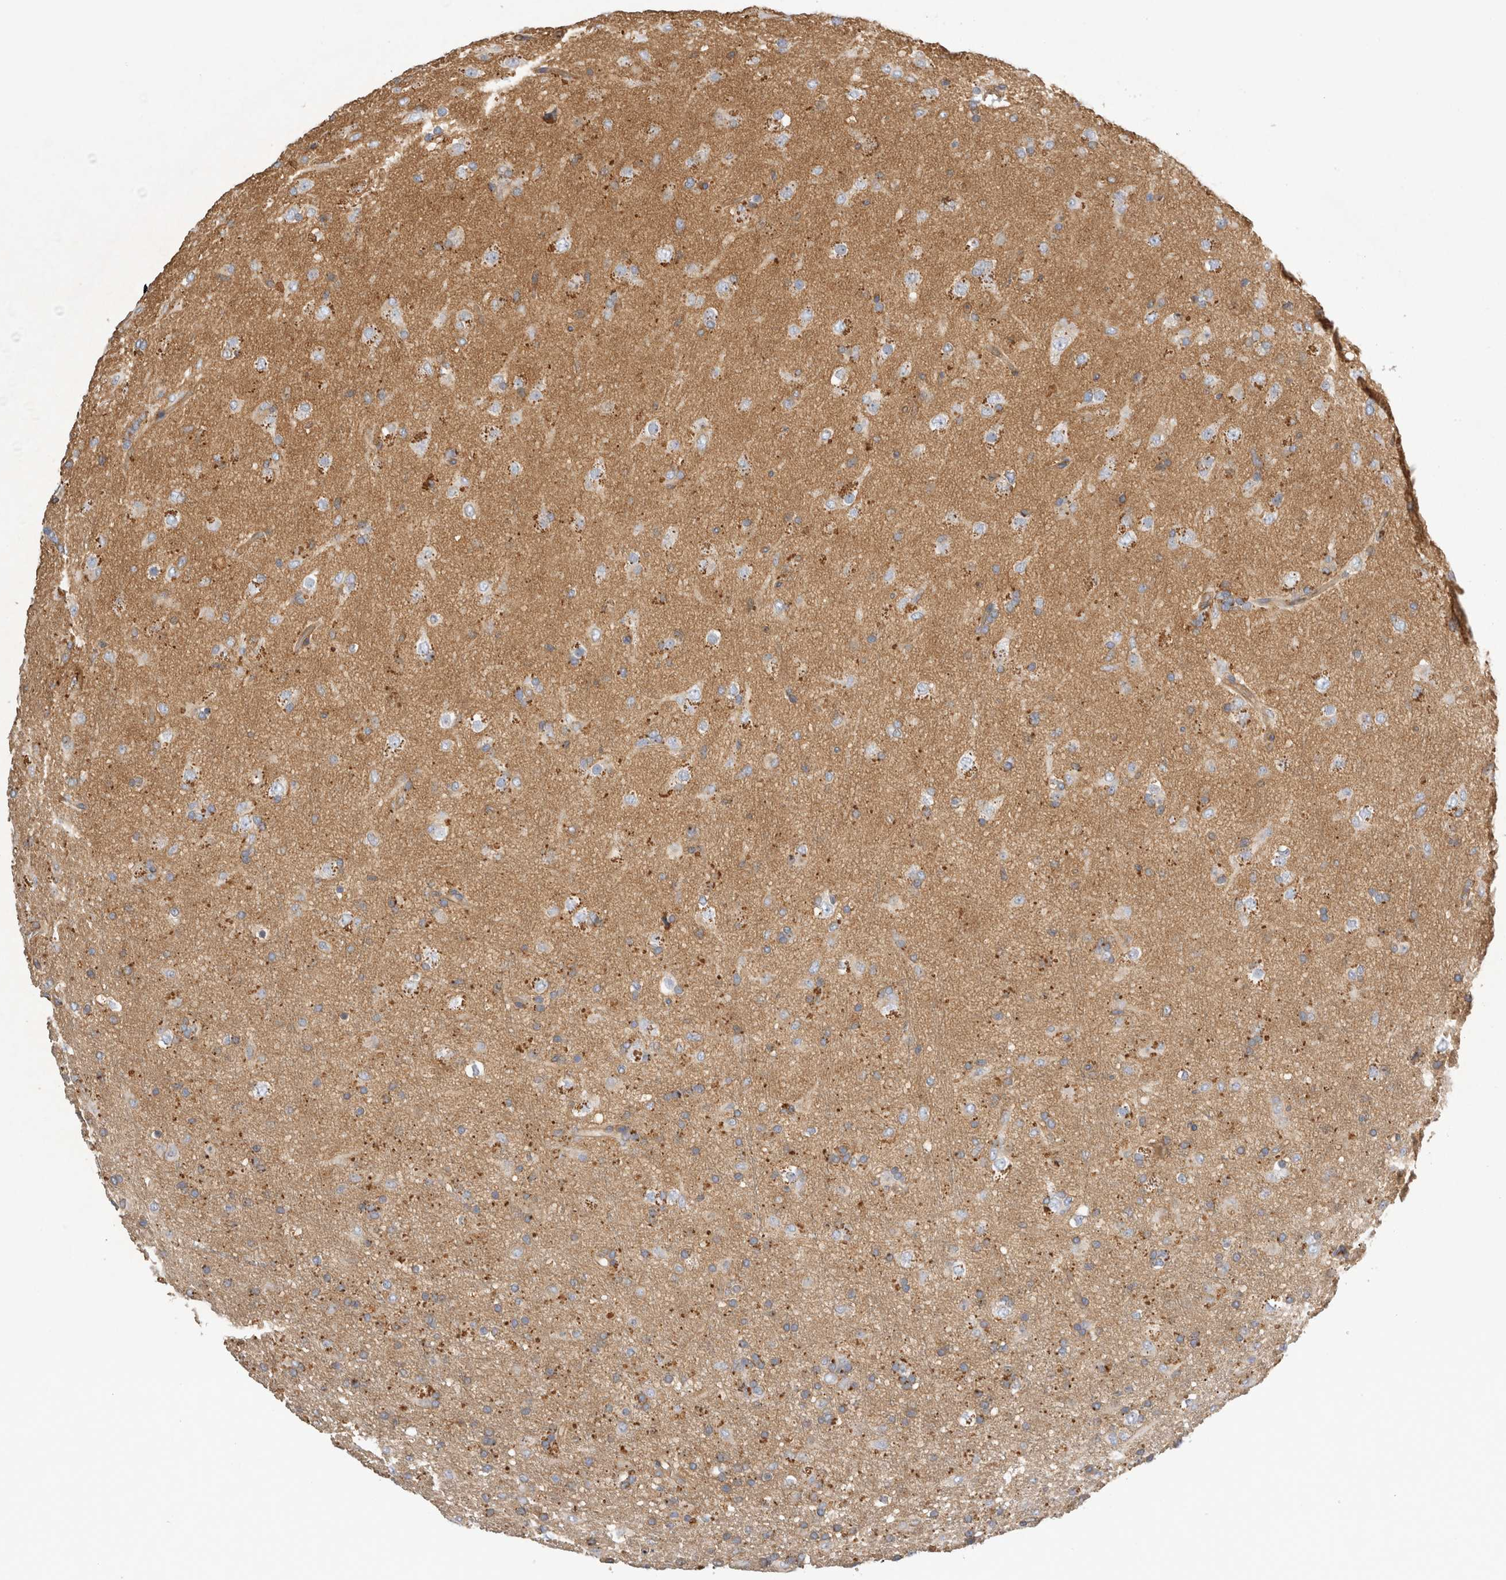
{"staining": {"intensity": "moderate", "quantity": "<25%", "location": "cytoplasmic/membranous"}, "tissue": "glioma", "cell_type": "Tumor cells", "image_type": "cancer", "snomed": [{"axis": "morphology", "description": "Glioma, malignant, Low grade"}, {"axis": "topography", "description": "Brain"}], "caption": "An immunohistochemistry photomicrograph of tumor tissue is shown. Protein staining in brown highlights moderate cytoplasmic/membranous positivity in glioma within tumor cells.", "gene": "CHMP6", "patient": {"sex": "male", "age": 65}}